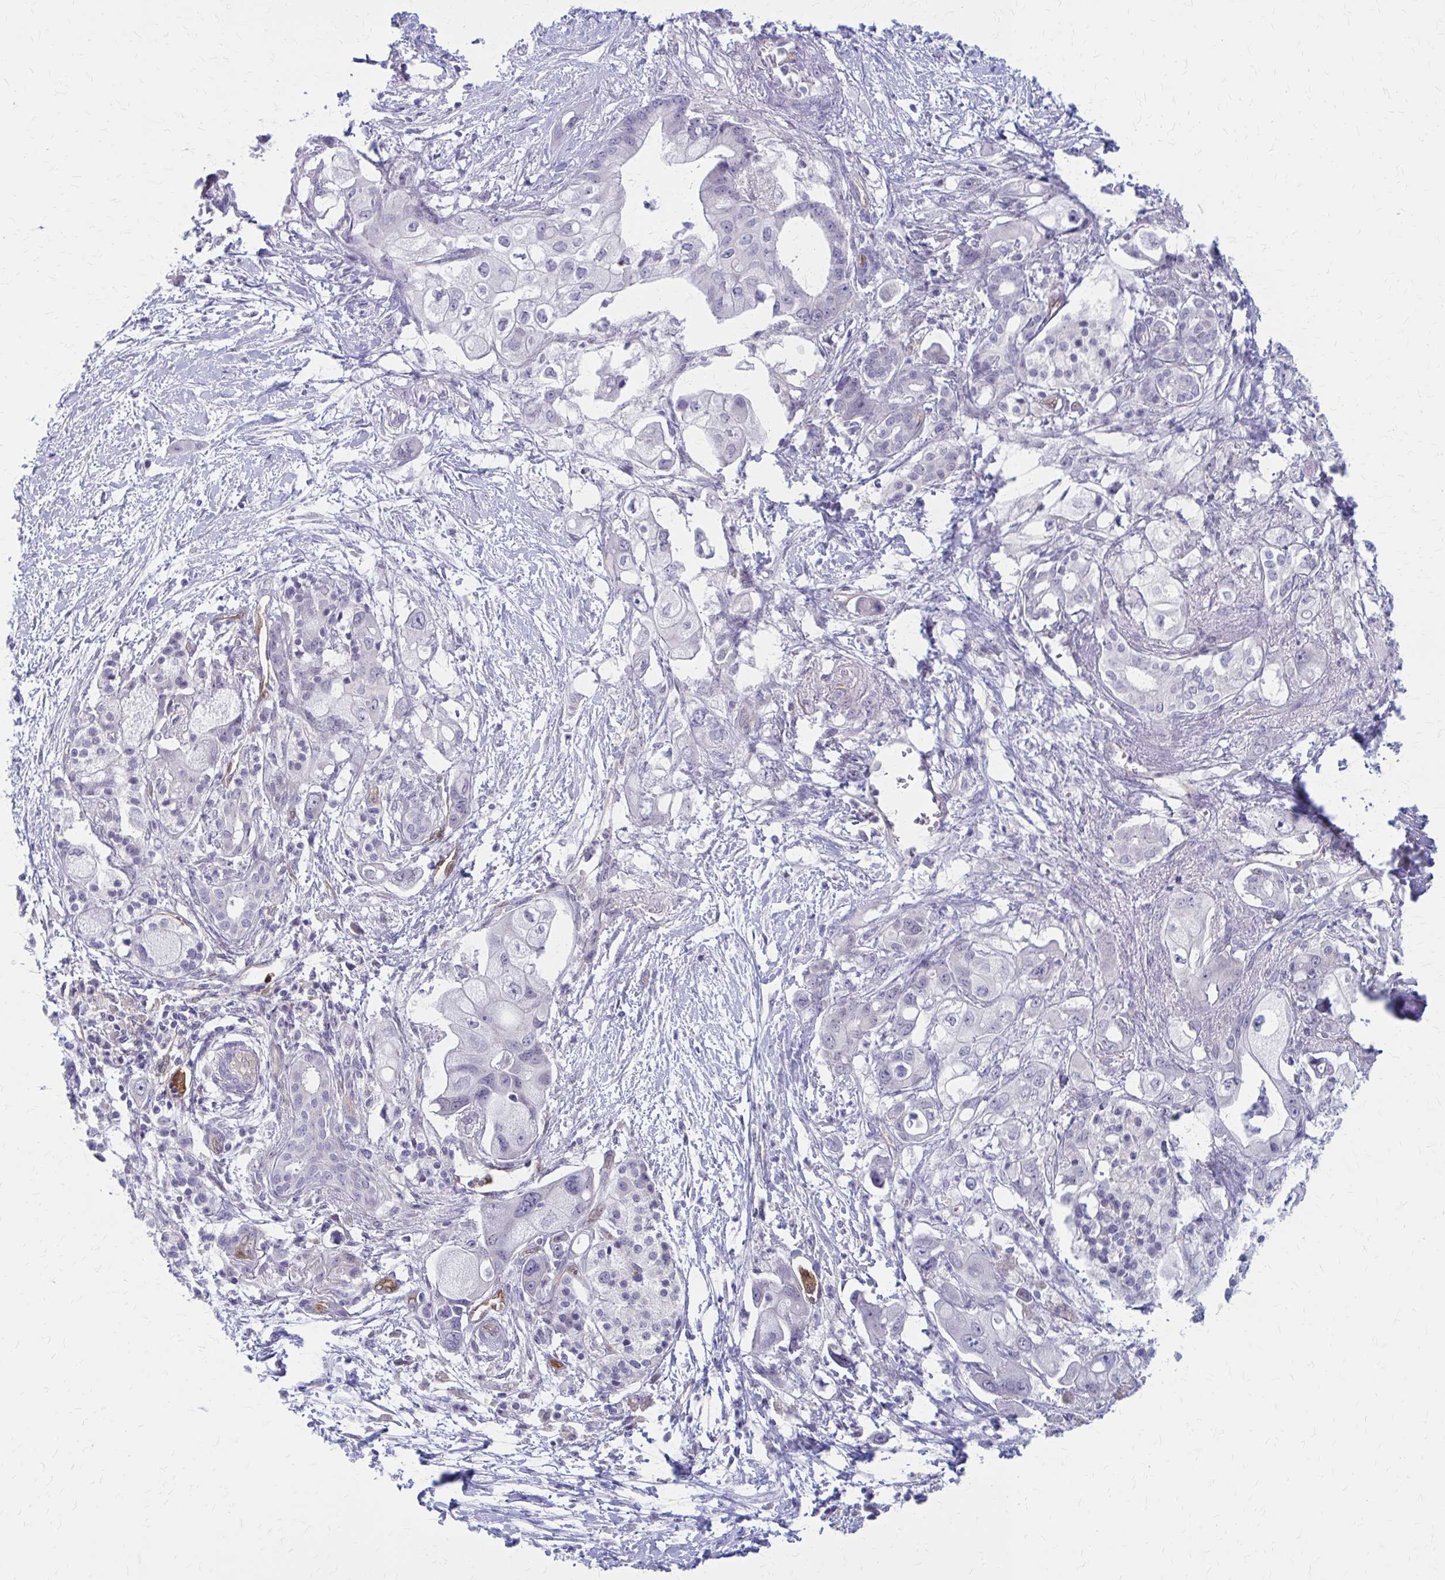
{"staining": {"intensity": "negative", "quantity": "none", "location": "none"}, "tissue": "pancreatic cancer", "cell_type": "Tumor cells", "image_type": "cancer", "snomed": [{"axis": "morphology", "description": "Adenocarcinoma, NOS"}, {"axis": "topography", "description": "Pancreas"}], "caption": "Immunohistochemistry of pancreatic adenocarcinoma displays no expression in tumor cells. (DAB IHC with hematoxylin counter stain).", "gene": "CLIC2", "patient": {"sex": "male", "age": 68}}